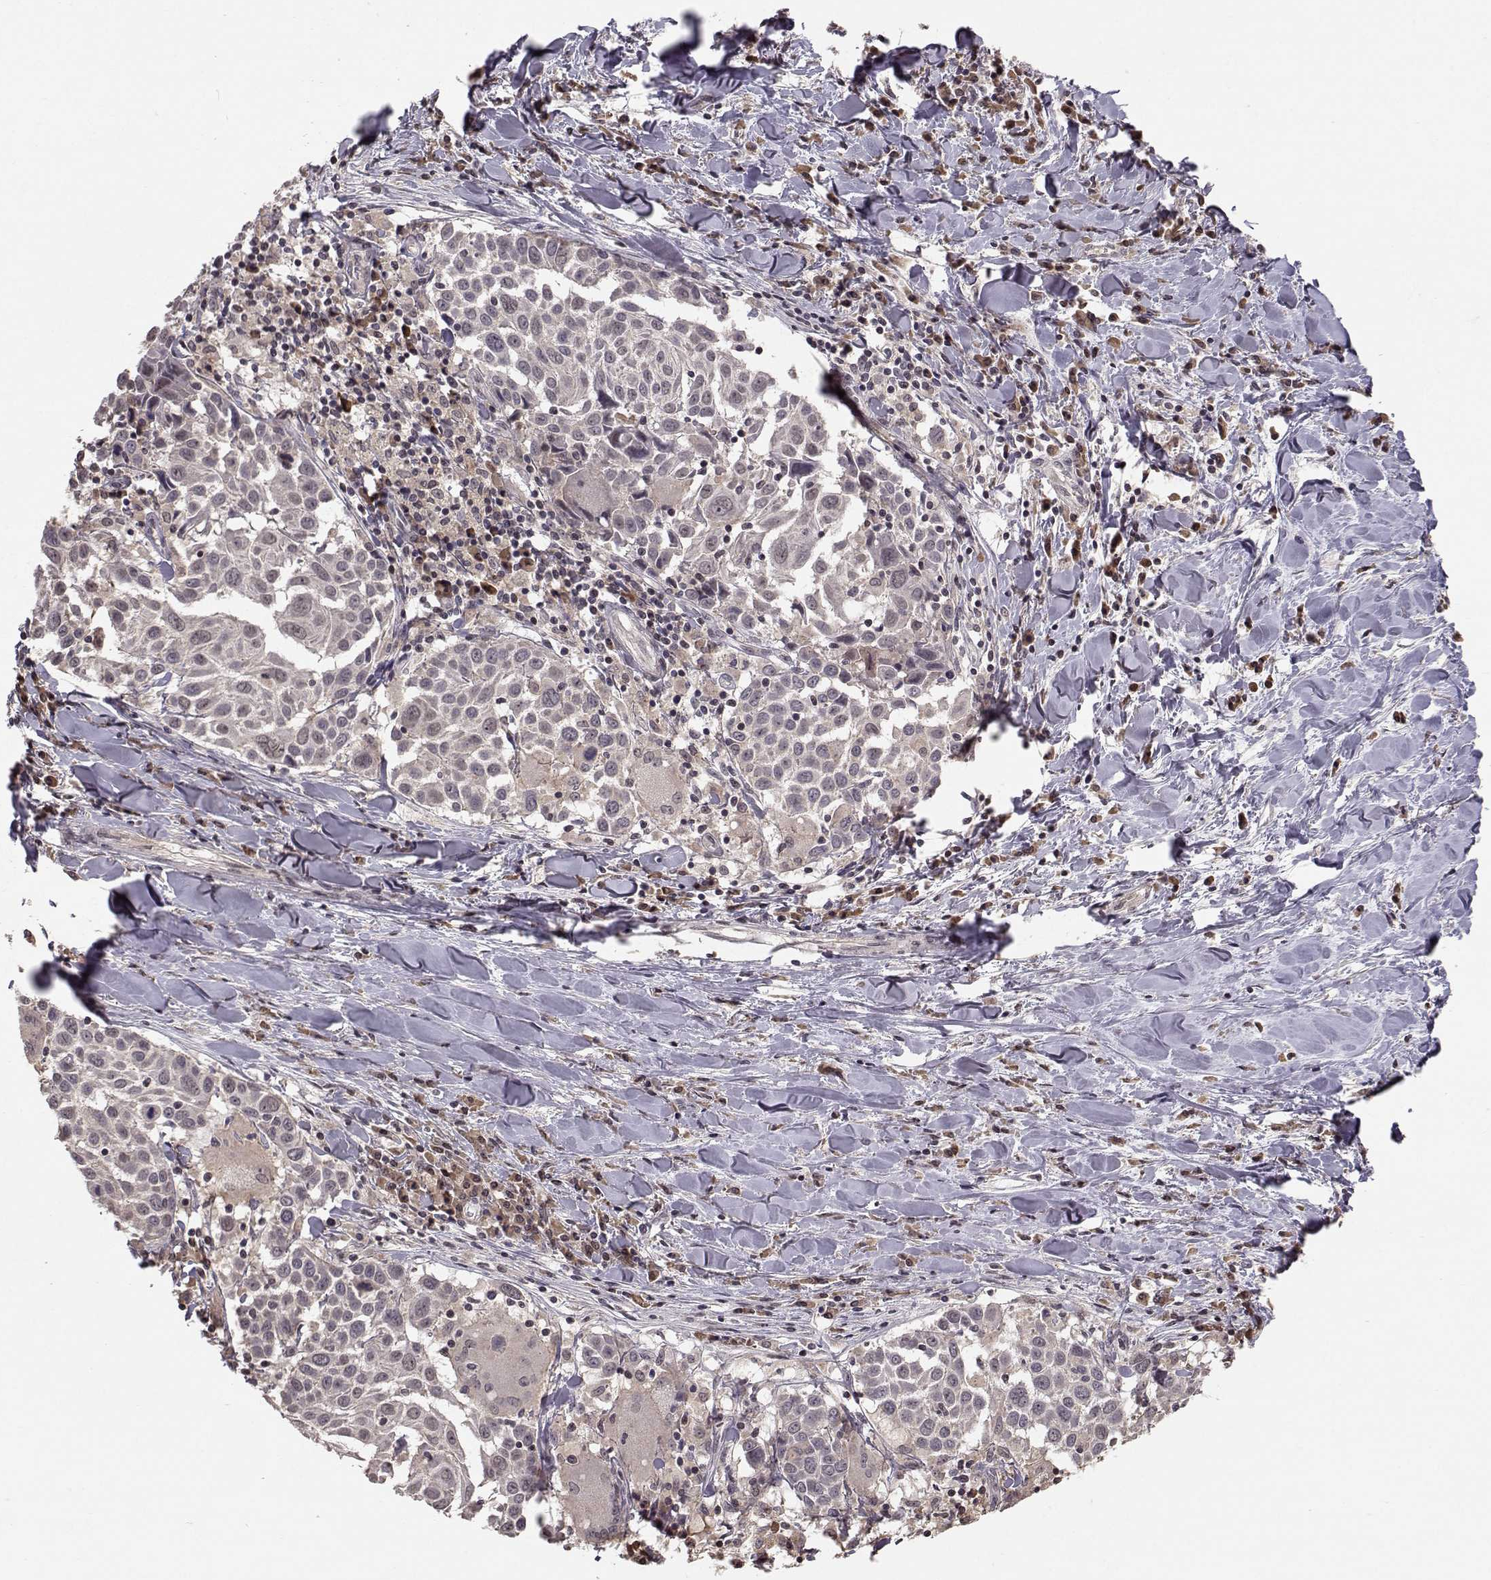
{"staining": {"intensity": "negative", "quantity": "none", "location": "none"}, "tissue": "lung cancer", "cell_type": "Tumor cells", "image_type": "cancer", "snomed": [{"axis": "morphology", "description": "Squamous cell carcinoma, NOS"}, {"axis": "topography", "description": "Lung"}], "caption": "Protein analysis of lung squamous cell carcinoma displays no significant positivity in tumor cells.", "gene": "PLEKHG3", "patient": {"sex": "male", "age": 57}}